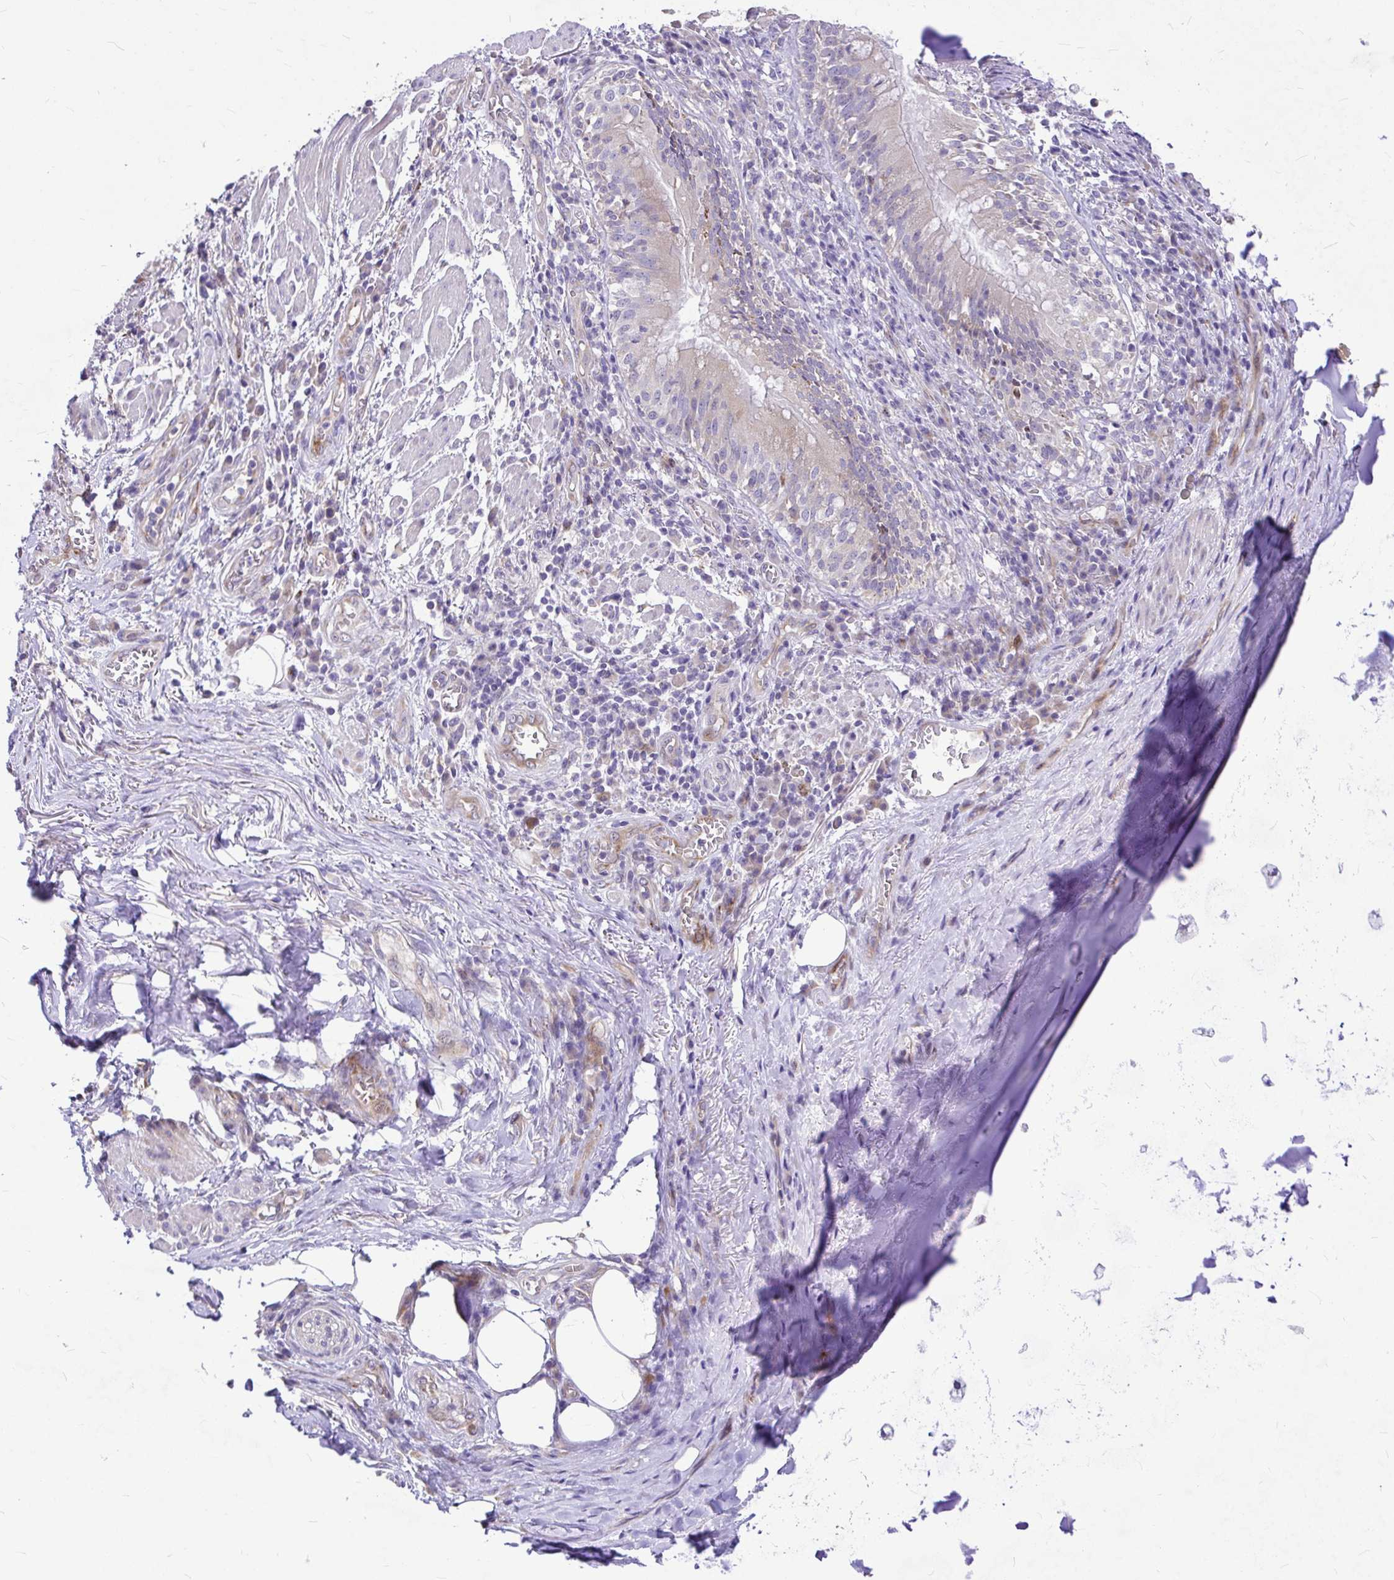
{"staining": {"intensity": "negative", "quantity": "none", "location": "none"}, "tissue": "adipose tissue", "cell_type": "Adipocytes", "image_type": "normal", "snomed": [{"axis": "morphology", "description": "Normal tissue, NOS"}, {"axis": "topography", "description": "Lymph node"}, {"axis": "topography", "description": "Bronchus"}], "caption": "The micrograph shows no staining of adipocytes in unremarkable adipose tissue. Nuclei are stained in blue.", "gene": "GABBR2", "patient": {"sex": "male", "age": 56}}